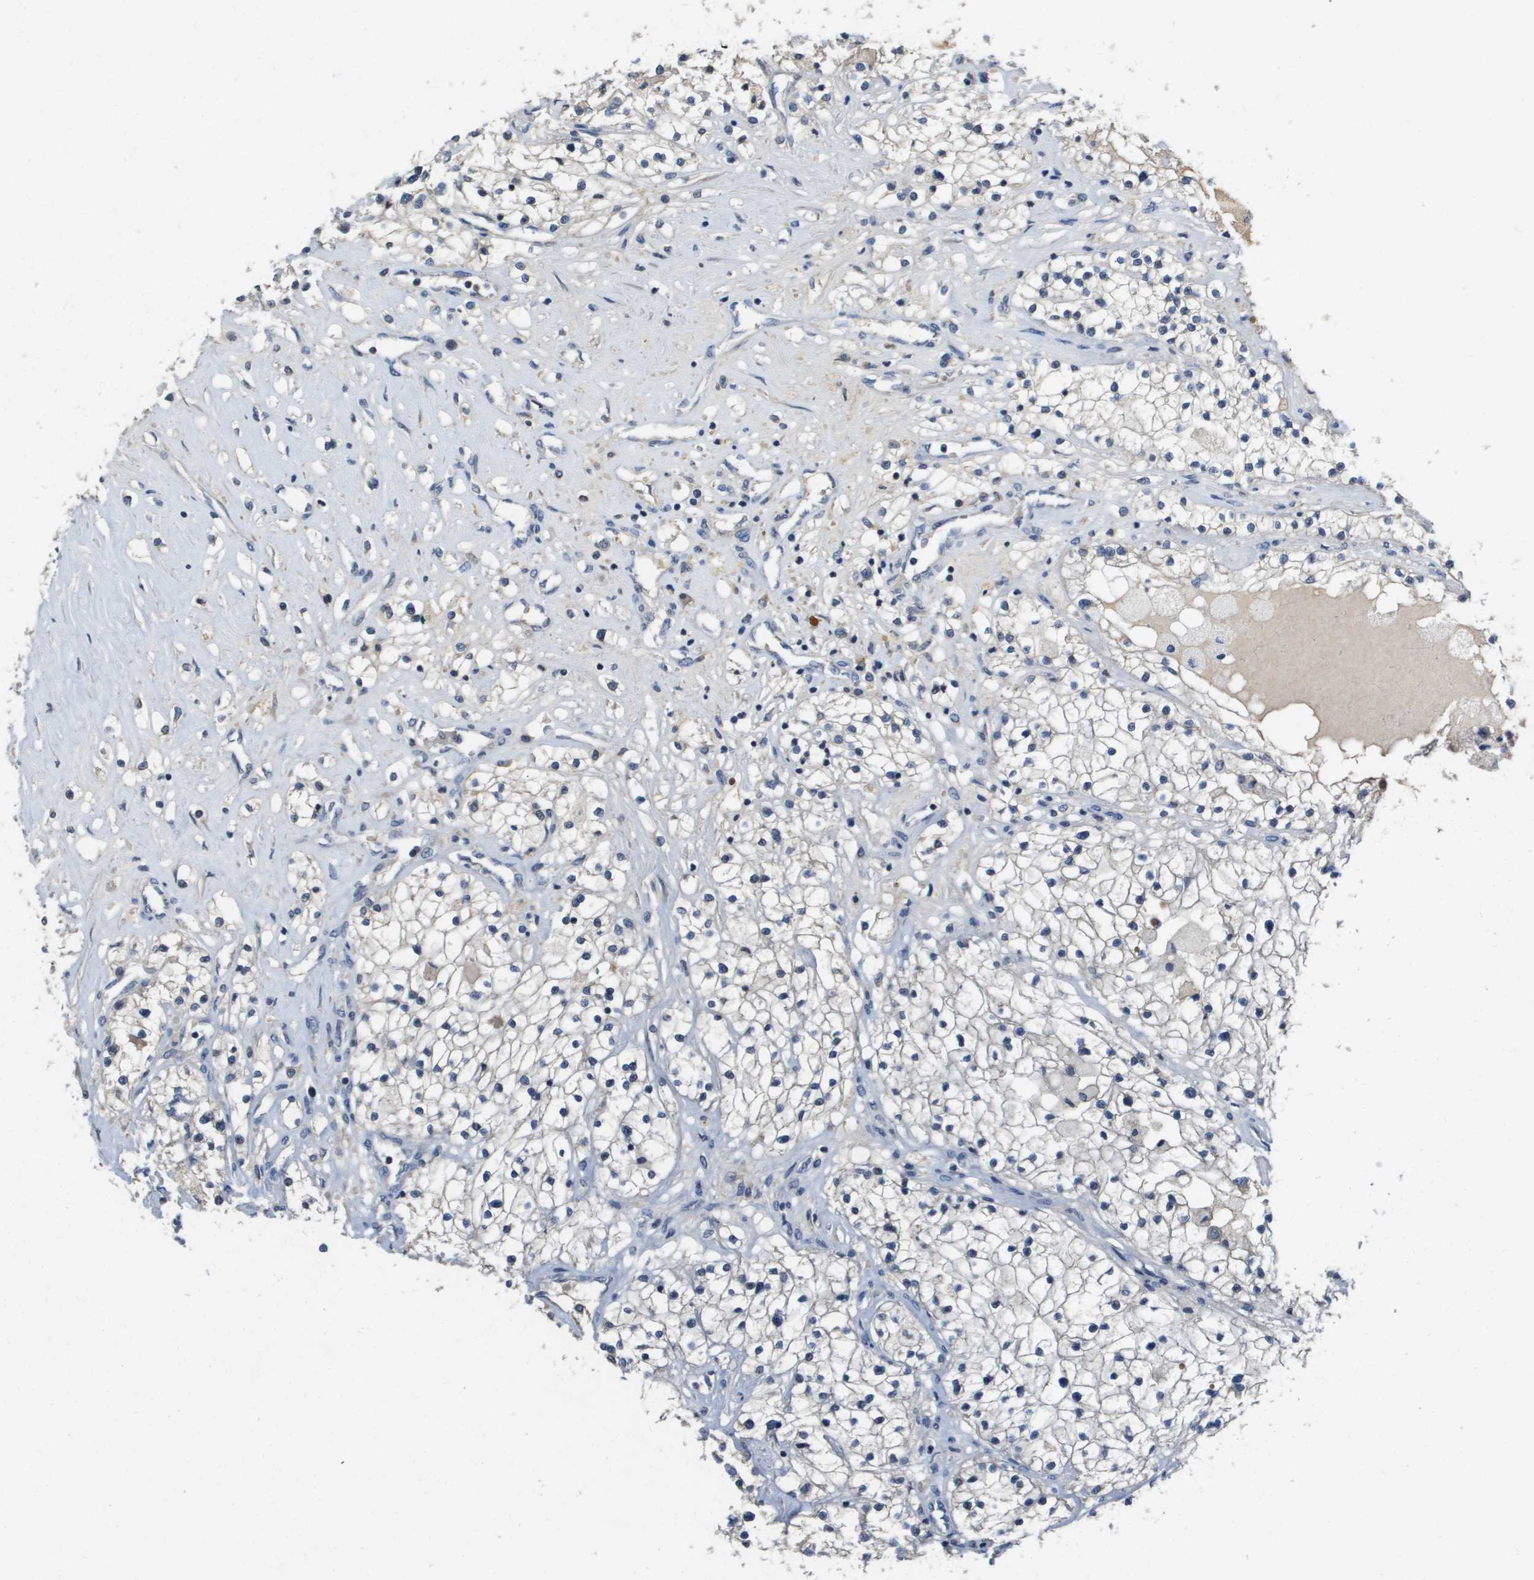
{"staining": {"intensity": "negative", "quantity": "none", "location": "none"}, "tissue": "renal cancer", "cell_type": "Tumor cells", "image_type": "cancer", "snomed": [{"axis": "morphology", "description": "Adenocarcinoma, NOS"}, {"axis": "topography", "description": "Kidney"}], "caption": "This is an IHC micrograph of renal adenocarcinoma. There is no staining in tumor cells.", "gene": "CAPN11", "patient": {"sex": "male", "age": 68}}